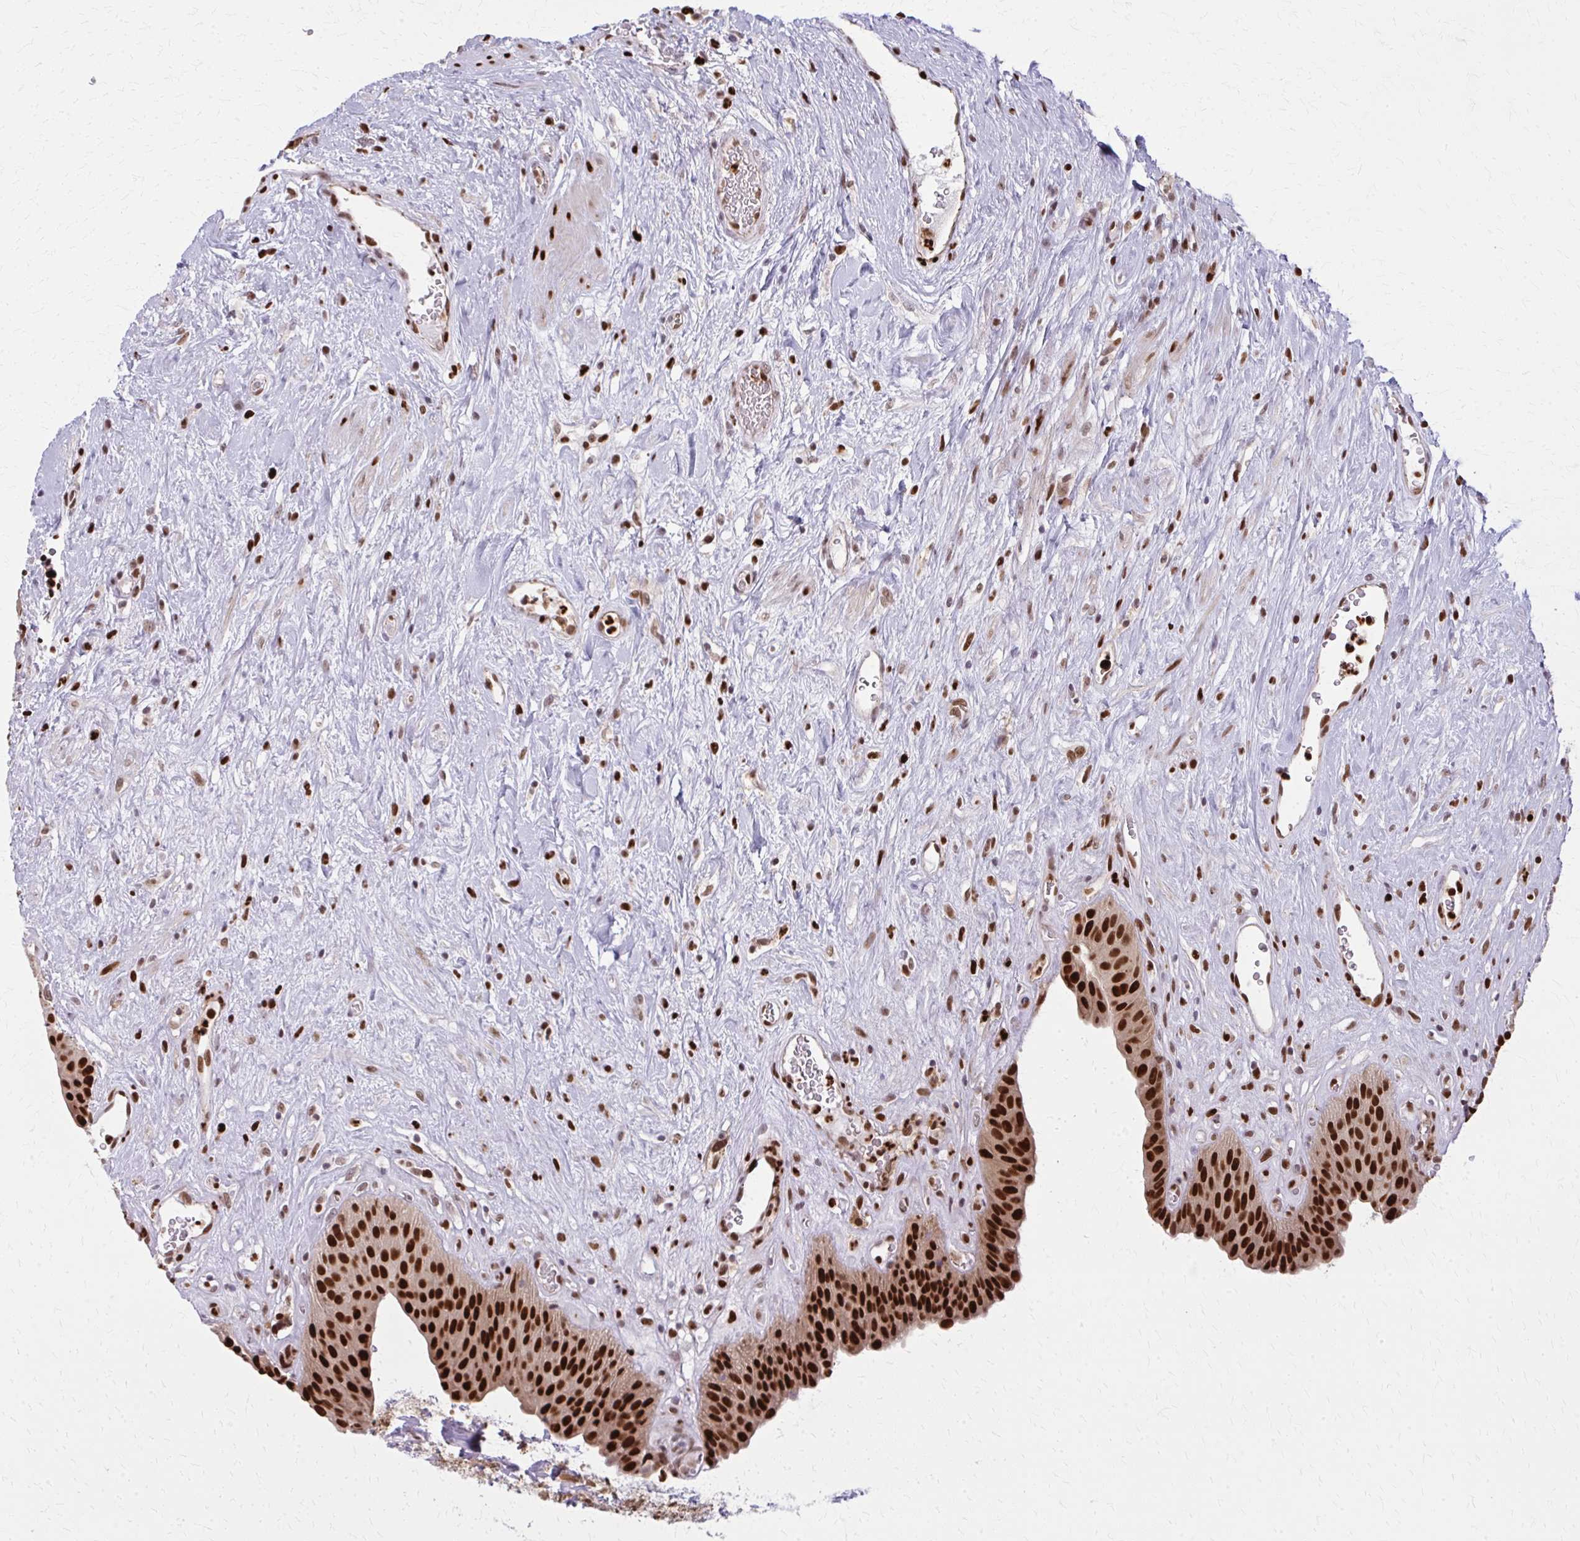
{"staining": {"intensity": "strong", "quantity": ">75%", "location": "nuclear"}, "tissue": "urinary bladder", "cell_type": "Urothelial cells", "image_type": "normal", "snomed": [{"axis": "morphology", "description": "Normal tissue, NOS"}, {"axis": "topography", "description": "Urinary bladder"}], "caption": "Strong nuclear staining is appreciated in about >75% of urothelial cells in benign urinary bladder.", "gene": "ZNF559", "patient": {"sex": "female", "age": 56}}